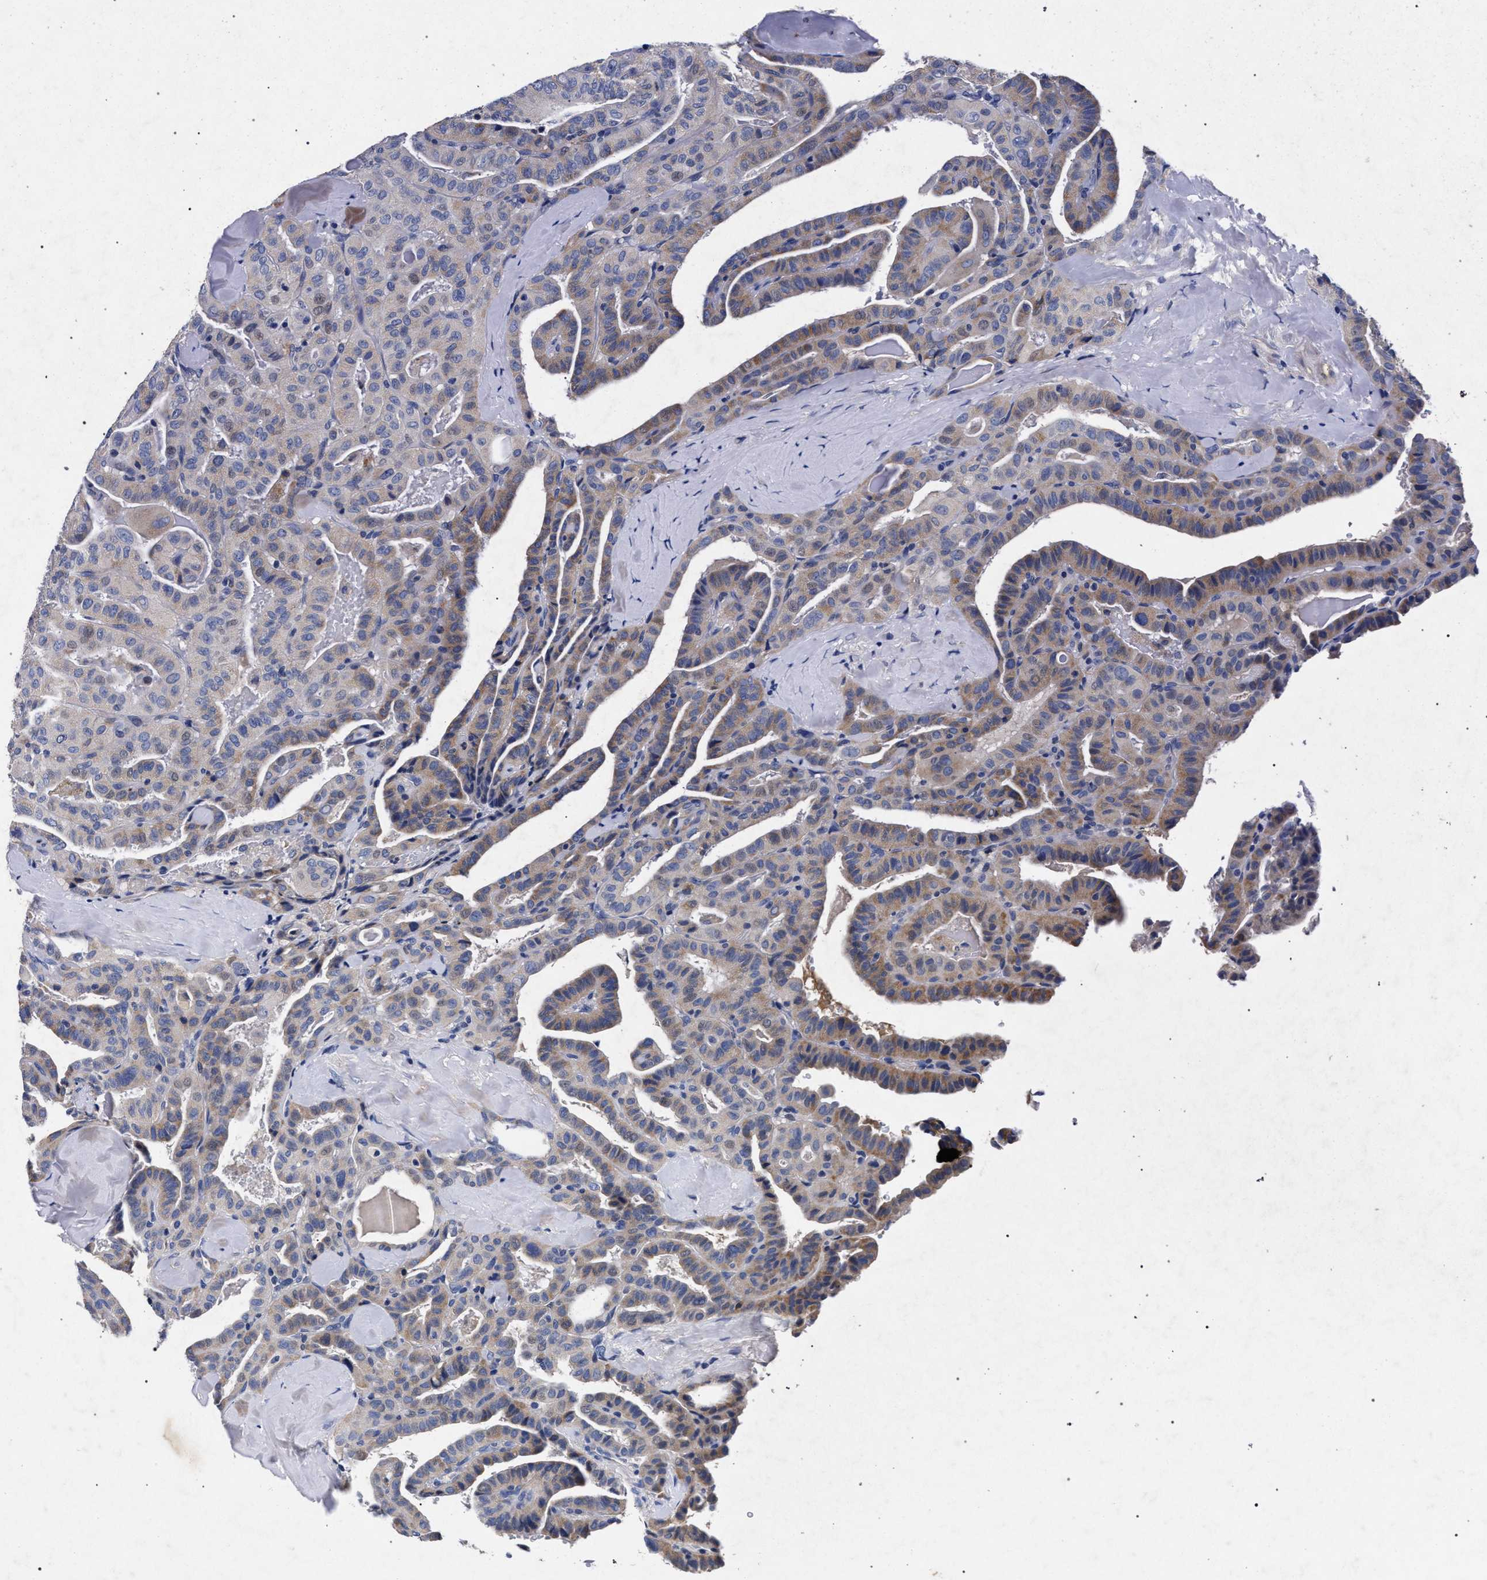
{"staining": {"intensity": "weak", "quantity": "25%-75%", "location": "cytoplasmic/membranous"}, "tissue": "thyroid cancer", "cell_type": "Tumor cells", "image_type": "cancer", "snomed": [{"axis": "morphology", "description": "Papillary adenocarcinoma, NOS"}, {"axis": "topography", "description": "Thyroid gland"}], "caption": "Papillary adenocarcinoma (thyroid) was stained to show a protein in brown. There is low levels of weak cytoplasmic/membranous expression in approximately 25%-75% of tumor cells.", "gene": "HSD17B14", "patient": {"sex": "male", "age": 77}}